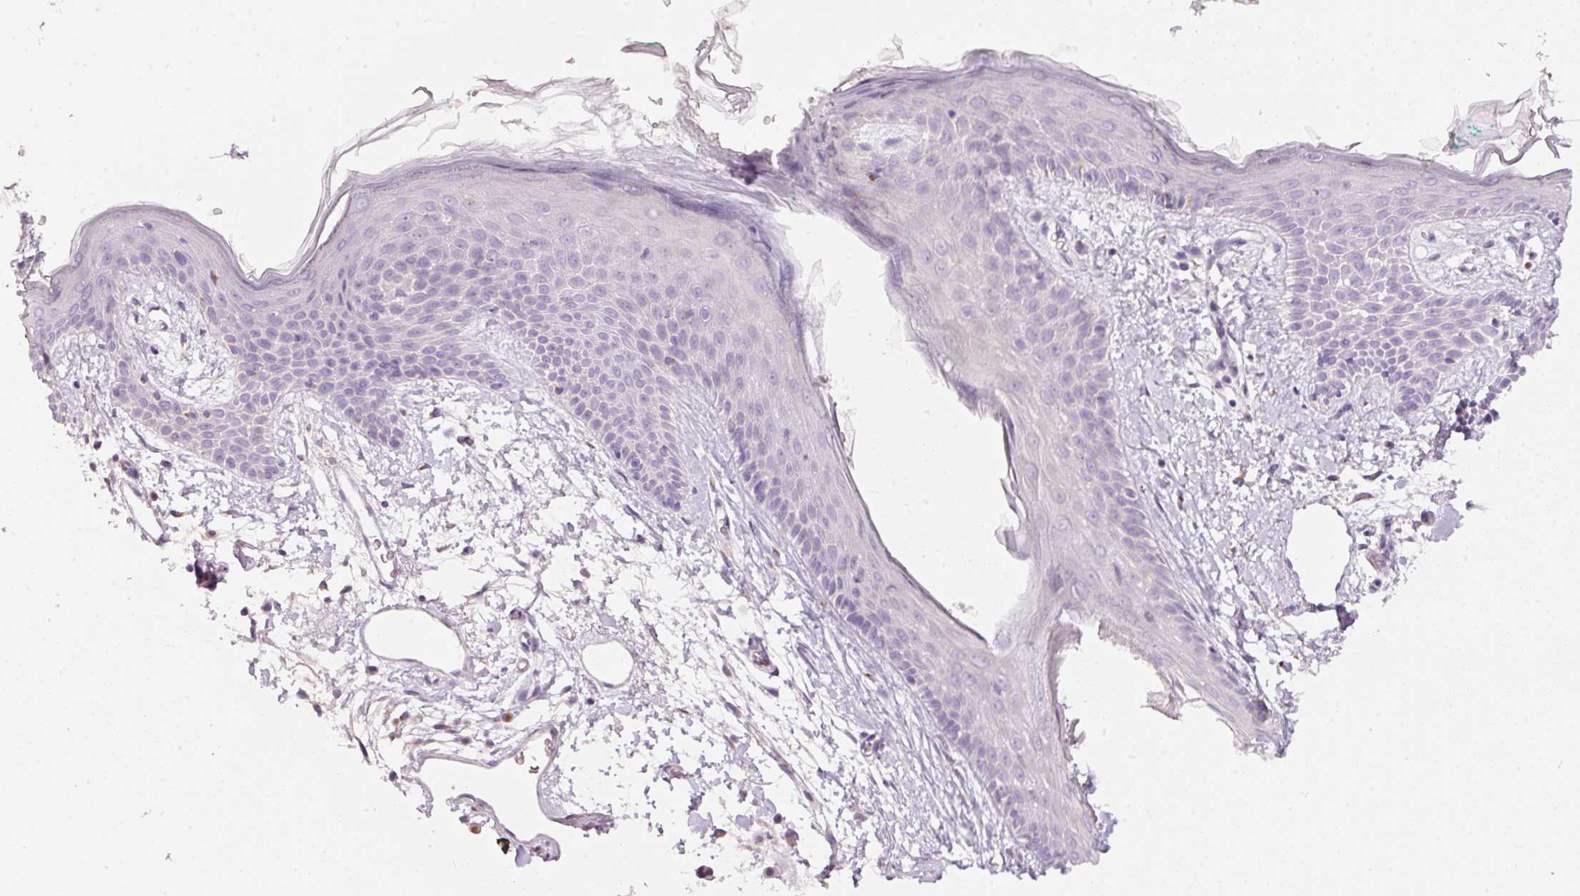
{"staining": {"intensity": "negative", "quantity": "none", "location": "none"}, "tissue": "skin", "cell_type": "Fibroblasts", "image_type": "normal", "snomed": [{"axis": "morphology", "description": "Normal tissue, NOS"}, {"axis": "topography", "description": "Skin"}], "caption": "DAB (3,3'-diaminobenzidine) immunohistochemical staining of unremarkable skin reveals no significant staining in fibroblasts. (Stains: DAB (3,3'-diaminobenzidine) IHC with hematoxylin counter stain, Microscopy: brightfield microscopy at high magnification).", "gene": "PDXDC1", "patient": {"sex": "male", "age": 79}}